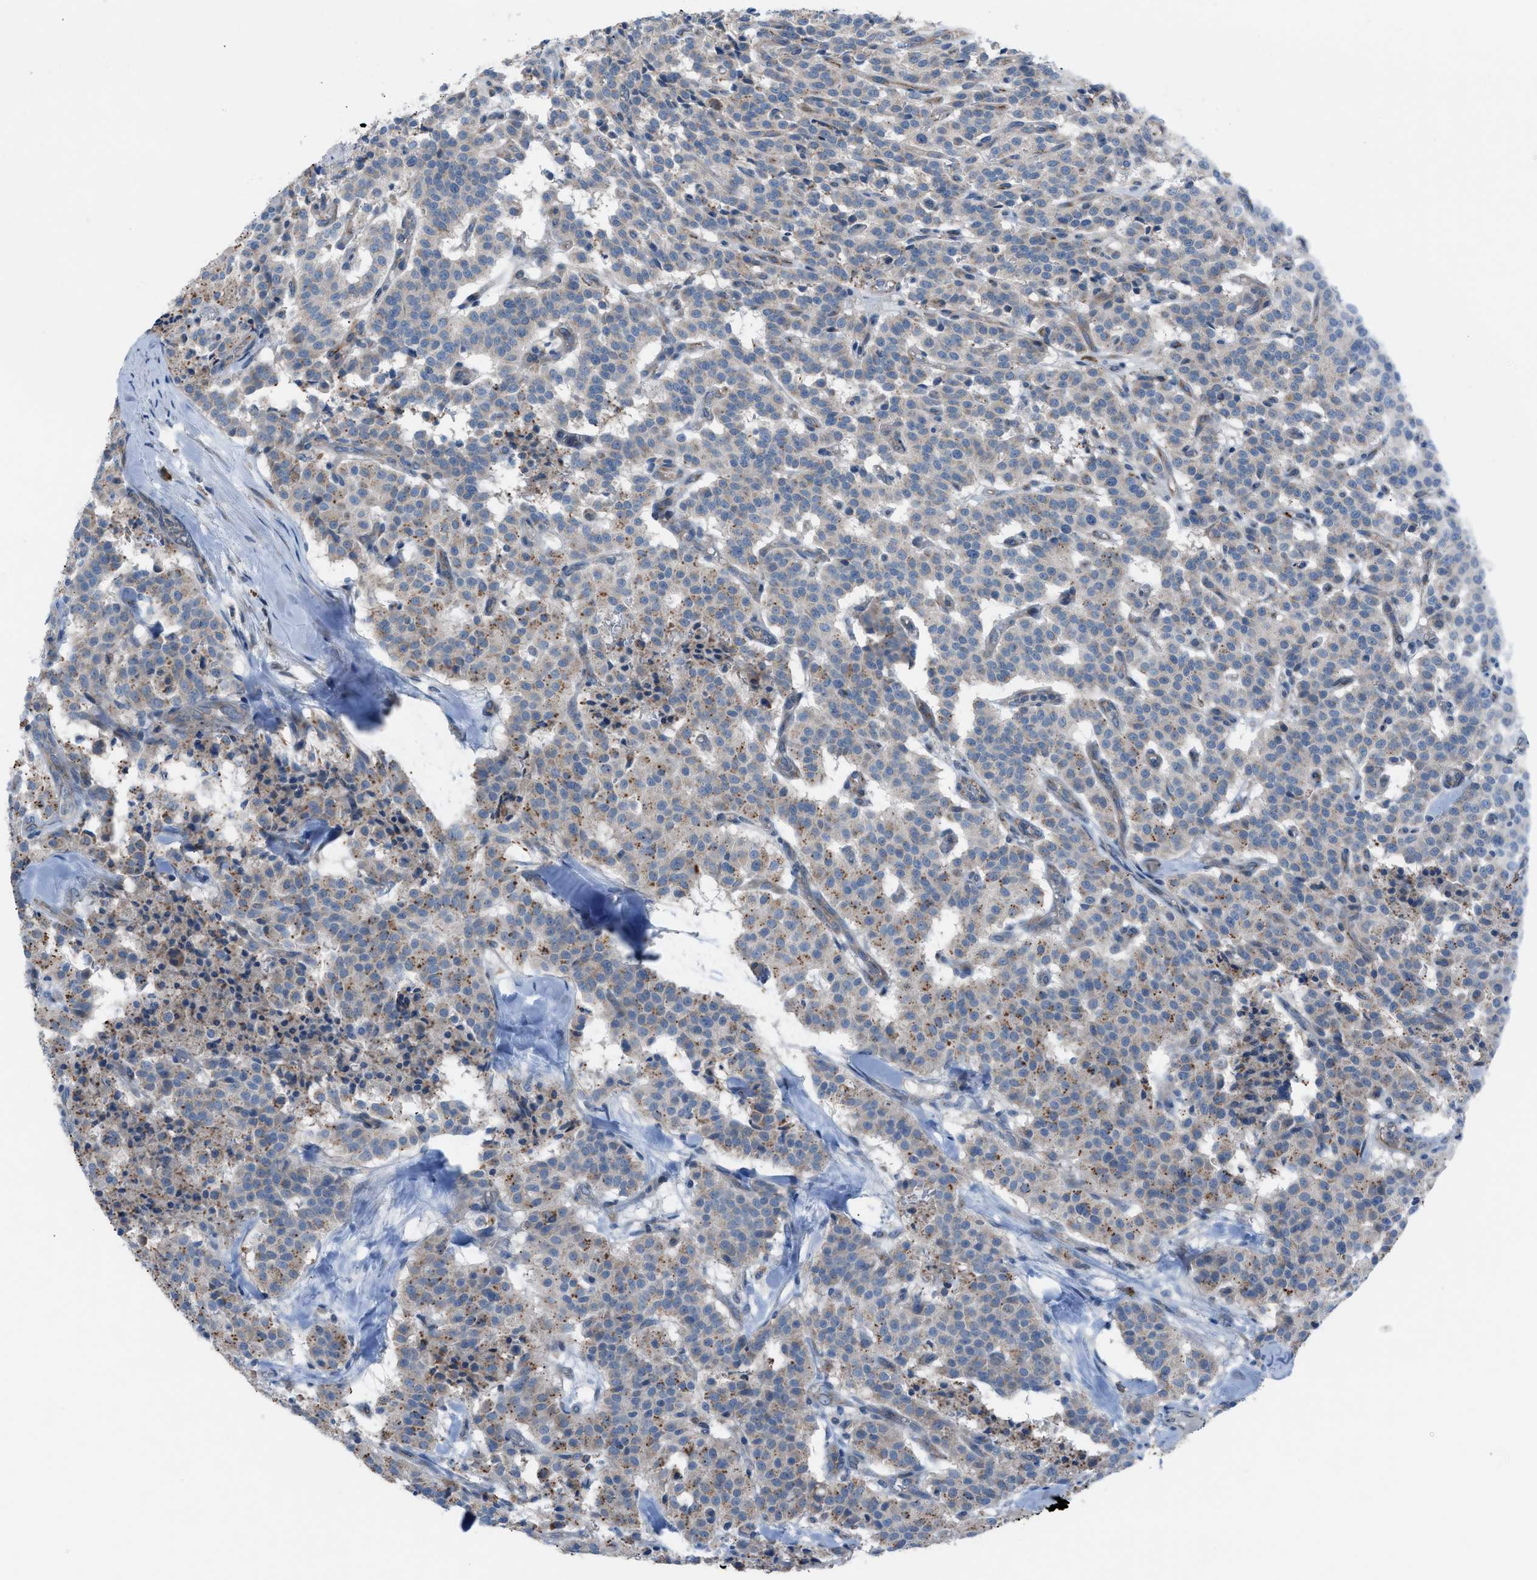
{"staining": {"intensity": "weak", "quantity": "25%-75%", "location": "cytoplasmic/membranous"}, "tissue": "carcinoid", "cell_type": "Tumor cells", "image_type": "cancer", "snomed": [{"axis": "morphology", "description": "Carcinoid, malignant, NOS"}, {"axis": "topography", "description": "Lung"}], "caption": "Immunohistochemical staining of human carcinoid demonstrates weak cytoplasmic/membranous protein positivity in approximately 25%-75% of tumor cells. Nuclei are stained in blue.", "gene": "HEG1", "patient": {"sex": "male", "age": 30}}